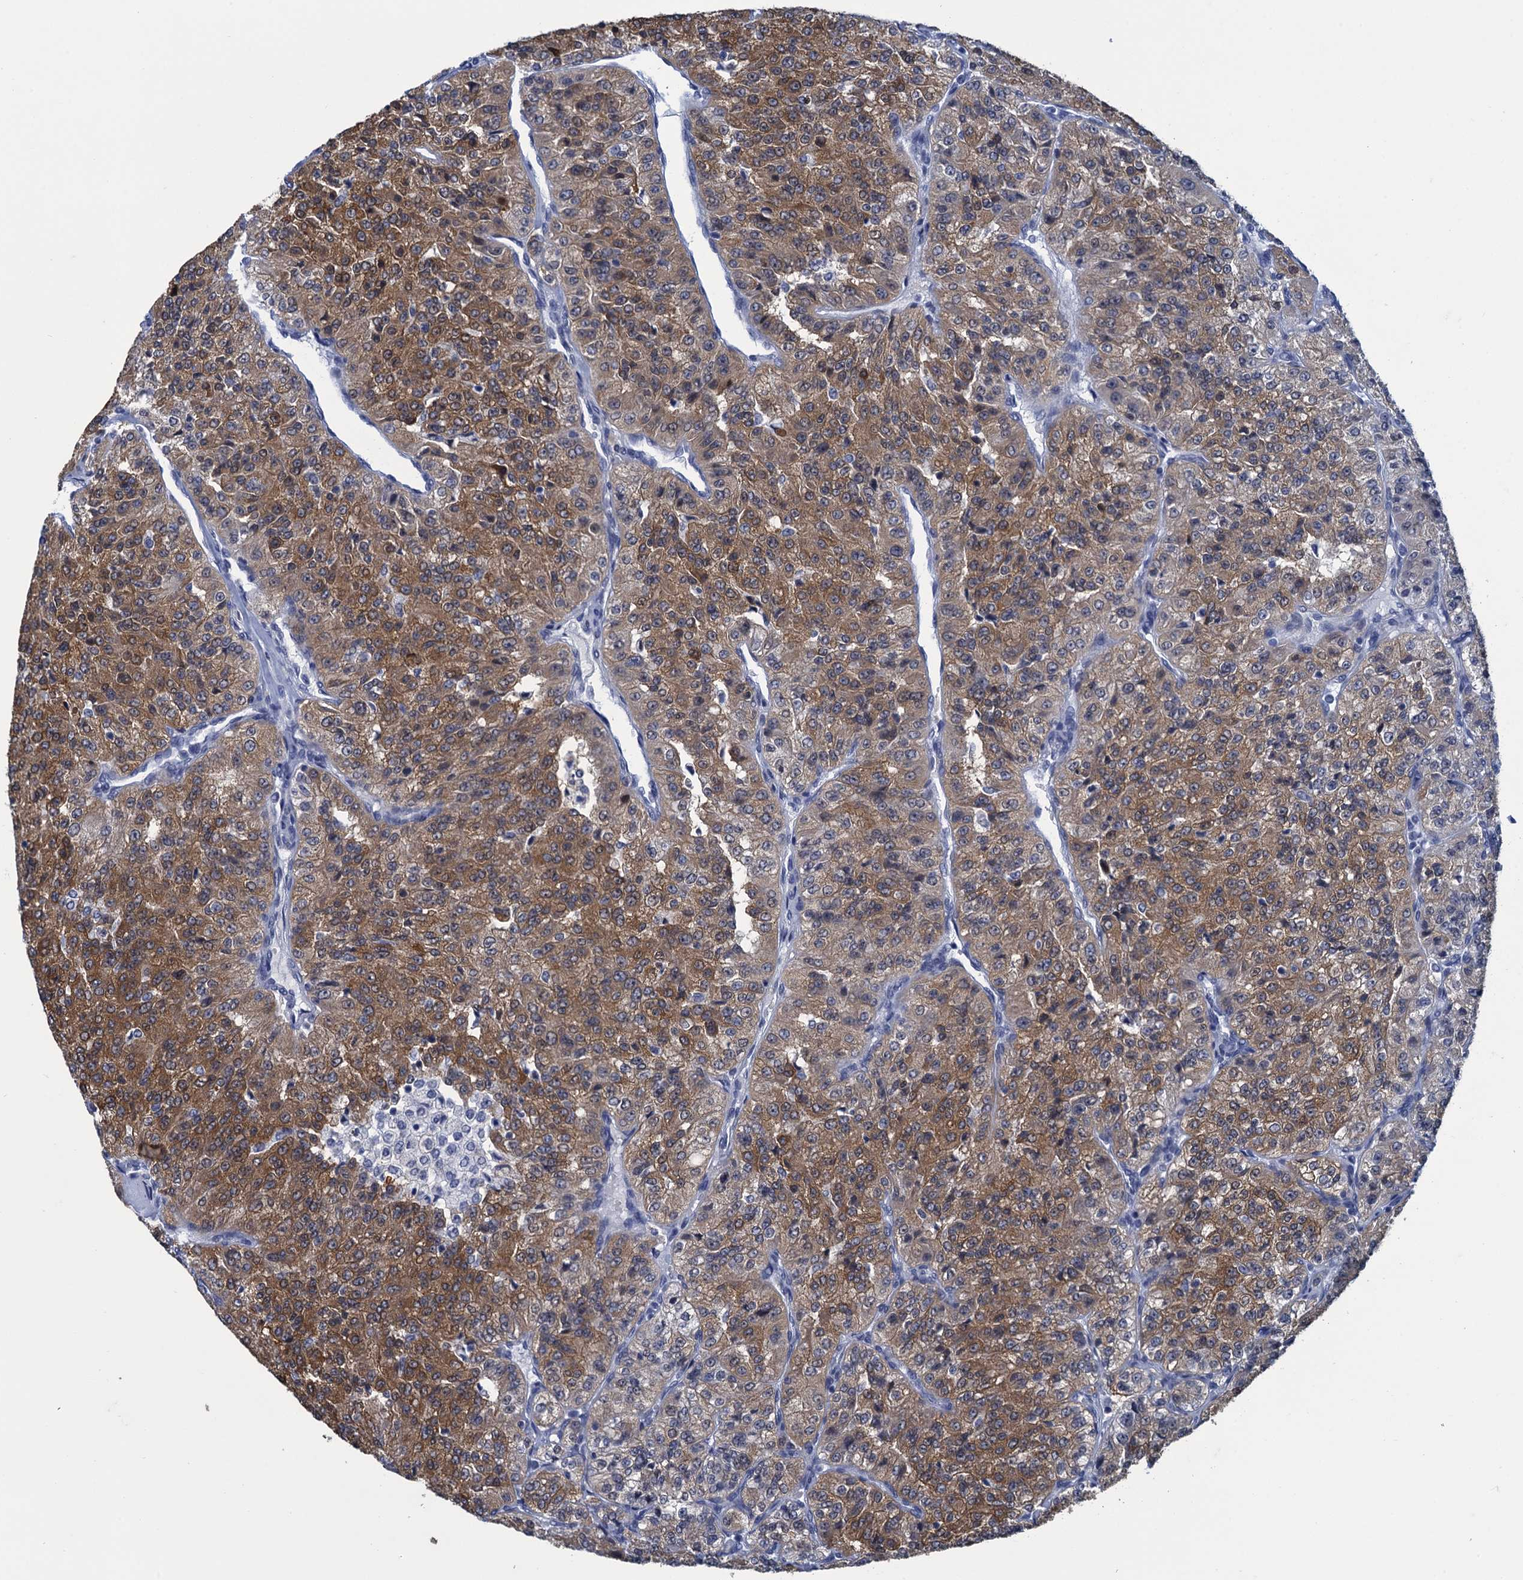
{"staining": {"intensity": "moderate", "quantity": ">75%", "location": "cytoplasmic/membranous"}, "tissue": "renal cancer", "cell_type": "Tumor cells", "image_type": "cancer", "snomed": [{"axis": "morphology", "description": "Adenocarcinoma, NOS"}, {"axis": "topography", "description": "Kidney"}], "caption": "Human renal cancer stained with a protein marker reveals moderate staining in tumor cells.", "gene": "GINS3", "patient": {"sex": "female", "age": 63}}